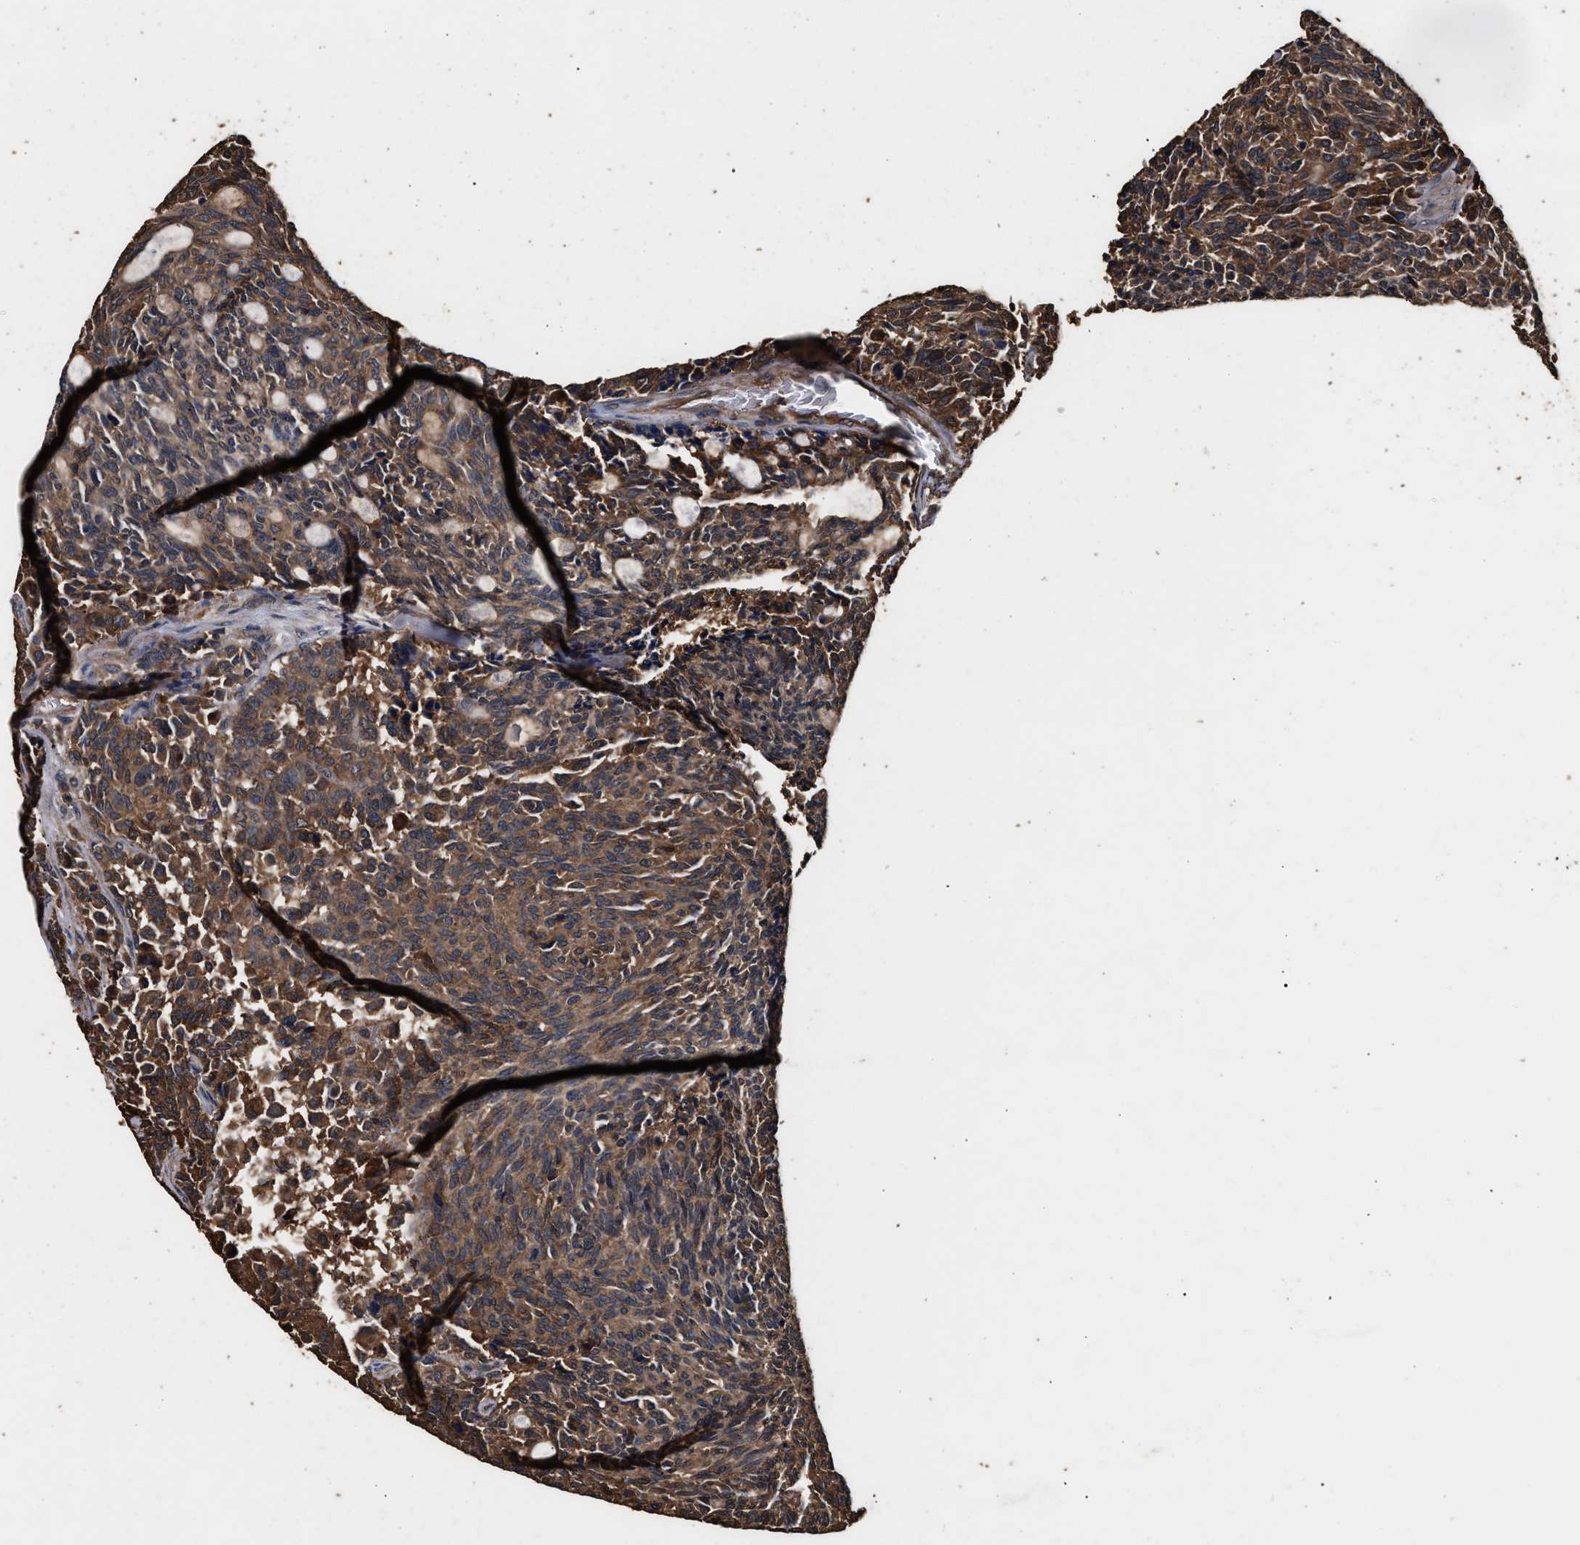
{"staining": {"intensity": "moderate", "quantity": ">75%", "location": "cytoplasmic/membranous"}, "tissue": "carcinoid", "cell_type": "Tumor cells", "image_type": "cancer", "snomed": [{"axis": "morphology", "description": "Carcinoid, malignant, NOS"}, {"axis": "topography", "description": "Pancreas"}], "caption": "Immunohistochemical staining of human carcinoid exhibits medium levels of moderate cytoplasmic/membranous protein staining in about >75% of tumor cells.", "gene": "KYAT1", "patient": {"sex": "female", "age": 54}}